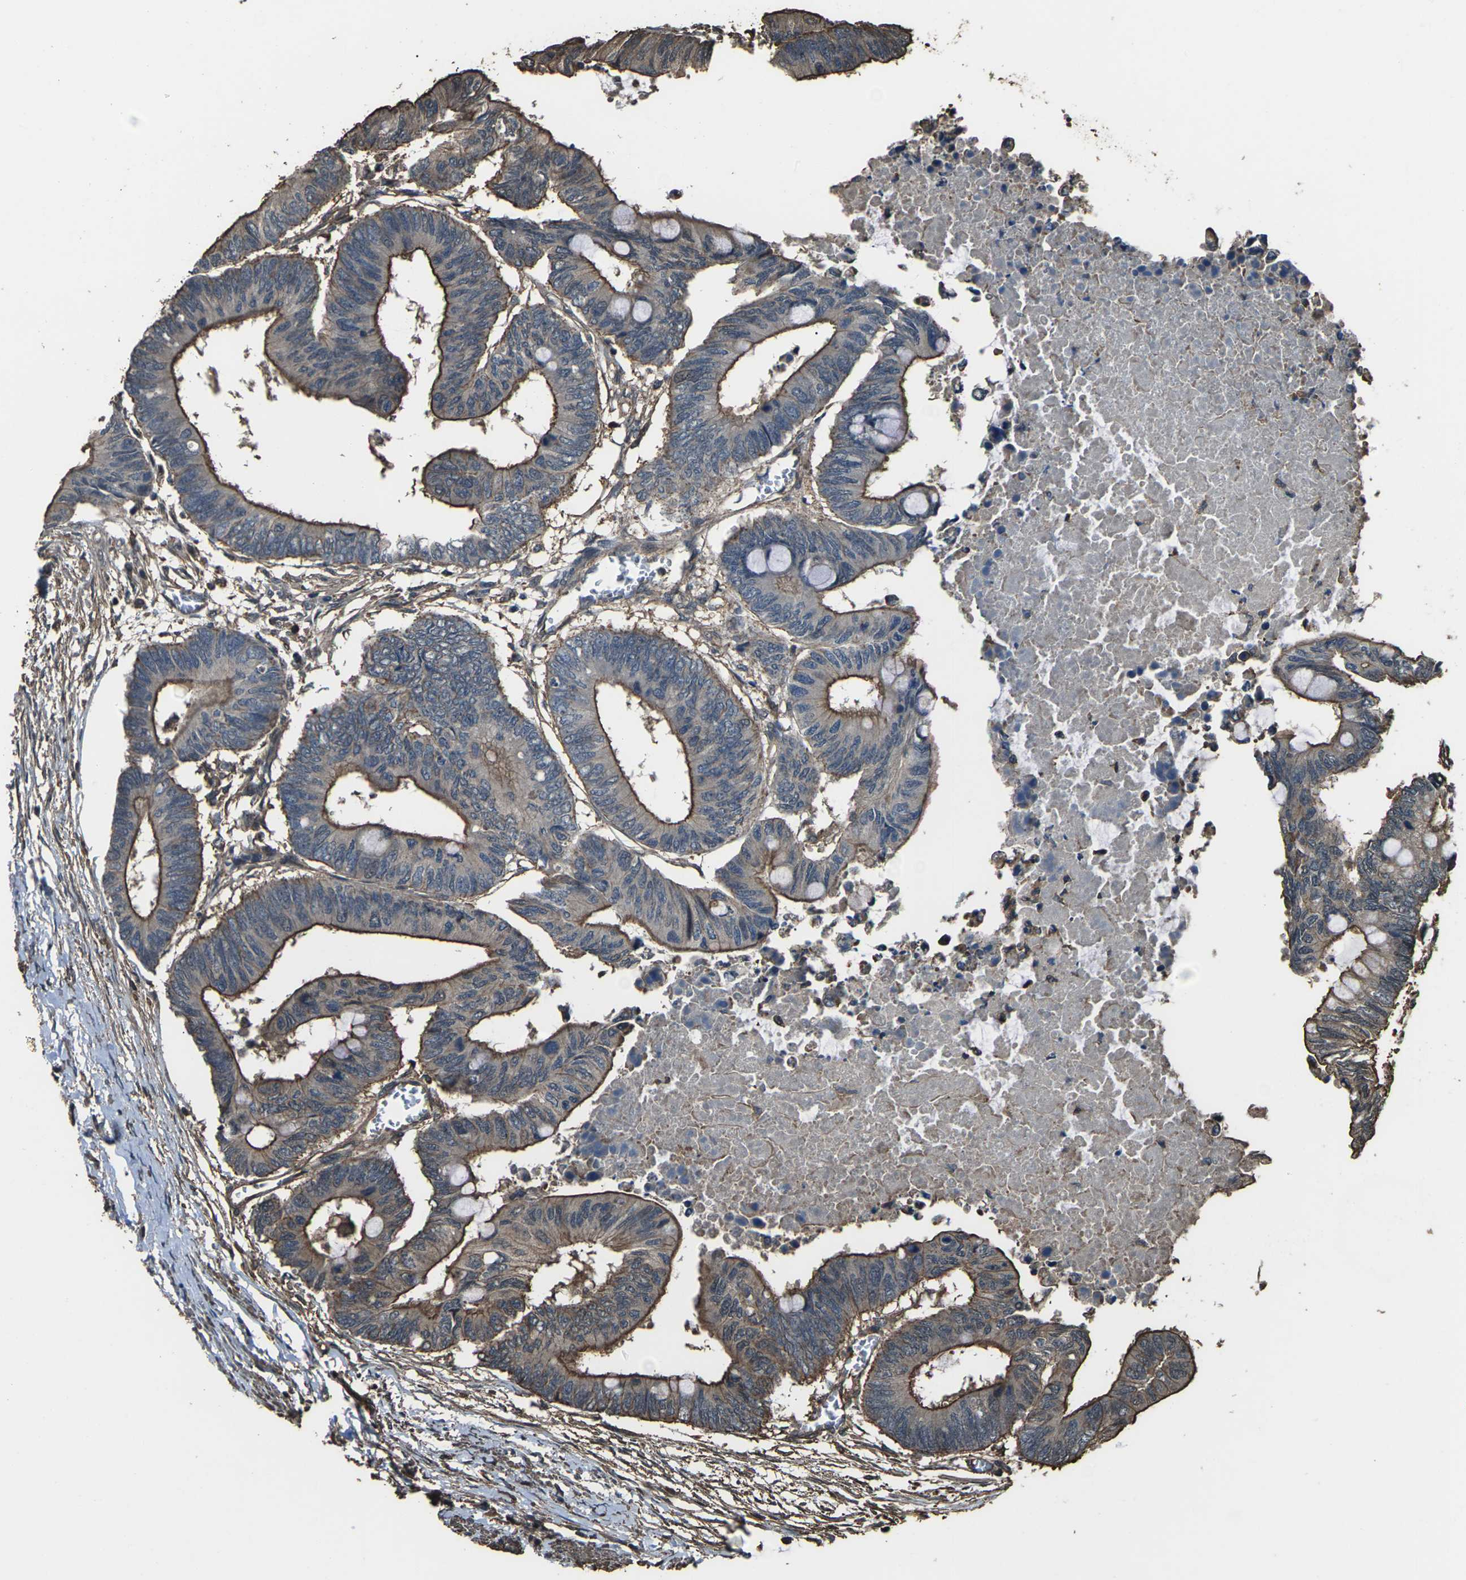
{"staining": {"intensity": "strong", "quantity": "25%-75%", "location": "cytoplasmic/membranous"}, "tissue": "colorectal cancer", "cell_type": "Tumor cells", "image_type": "cancer", "snomed": [{"axis": "morphology", "description": "Normal tissue, NOS"}, {"axis": "morphology", "description": "Adenocarcinoma, NOS"}, {"axis": "topography", "description": "Rectum"}, {"axis": "topography", "description": "Peripheral nerve tissue"}], "caption": "Strong cytoplasmic/membranous protein positivity is present in approximately 25%-75% of tumor cells in colorectal cancer (adenocarcinoma). Nuclei are stained in blue.", "gene": "DHPS", "patient": {"sex": "male", "age": 92}}